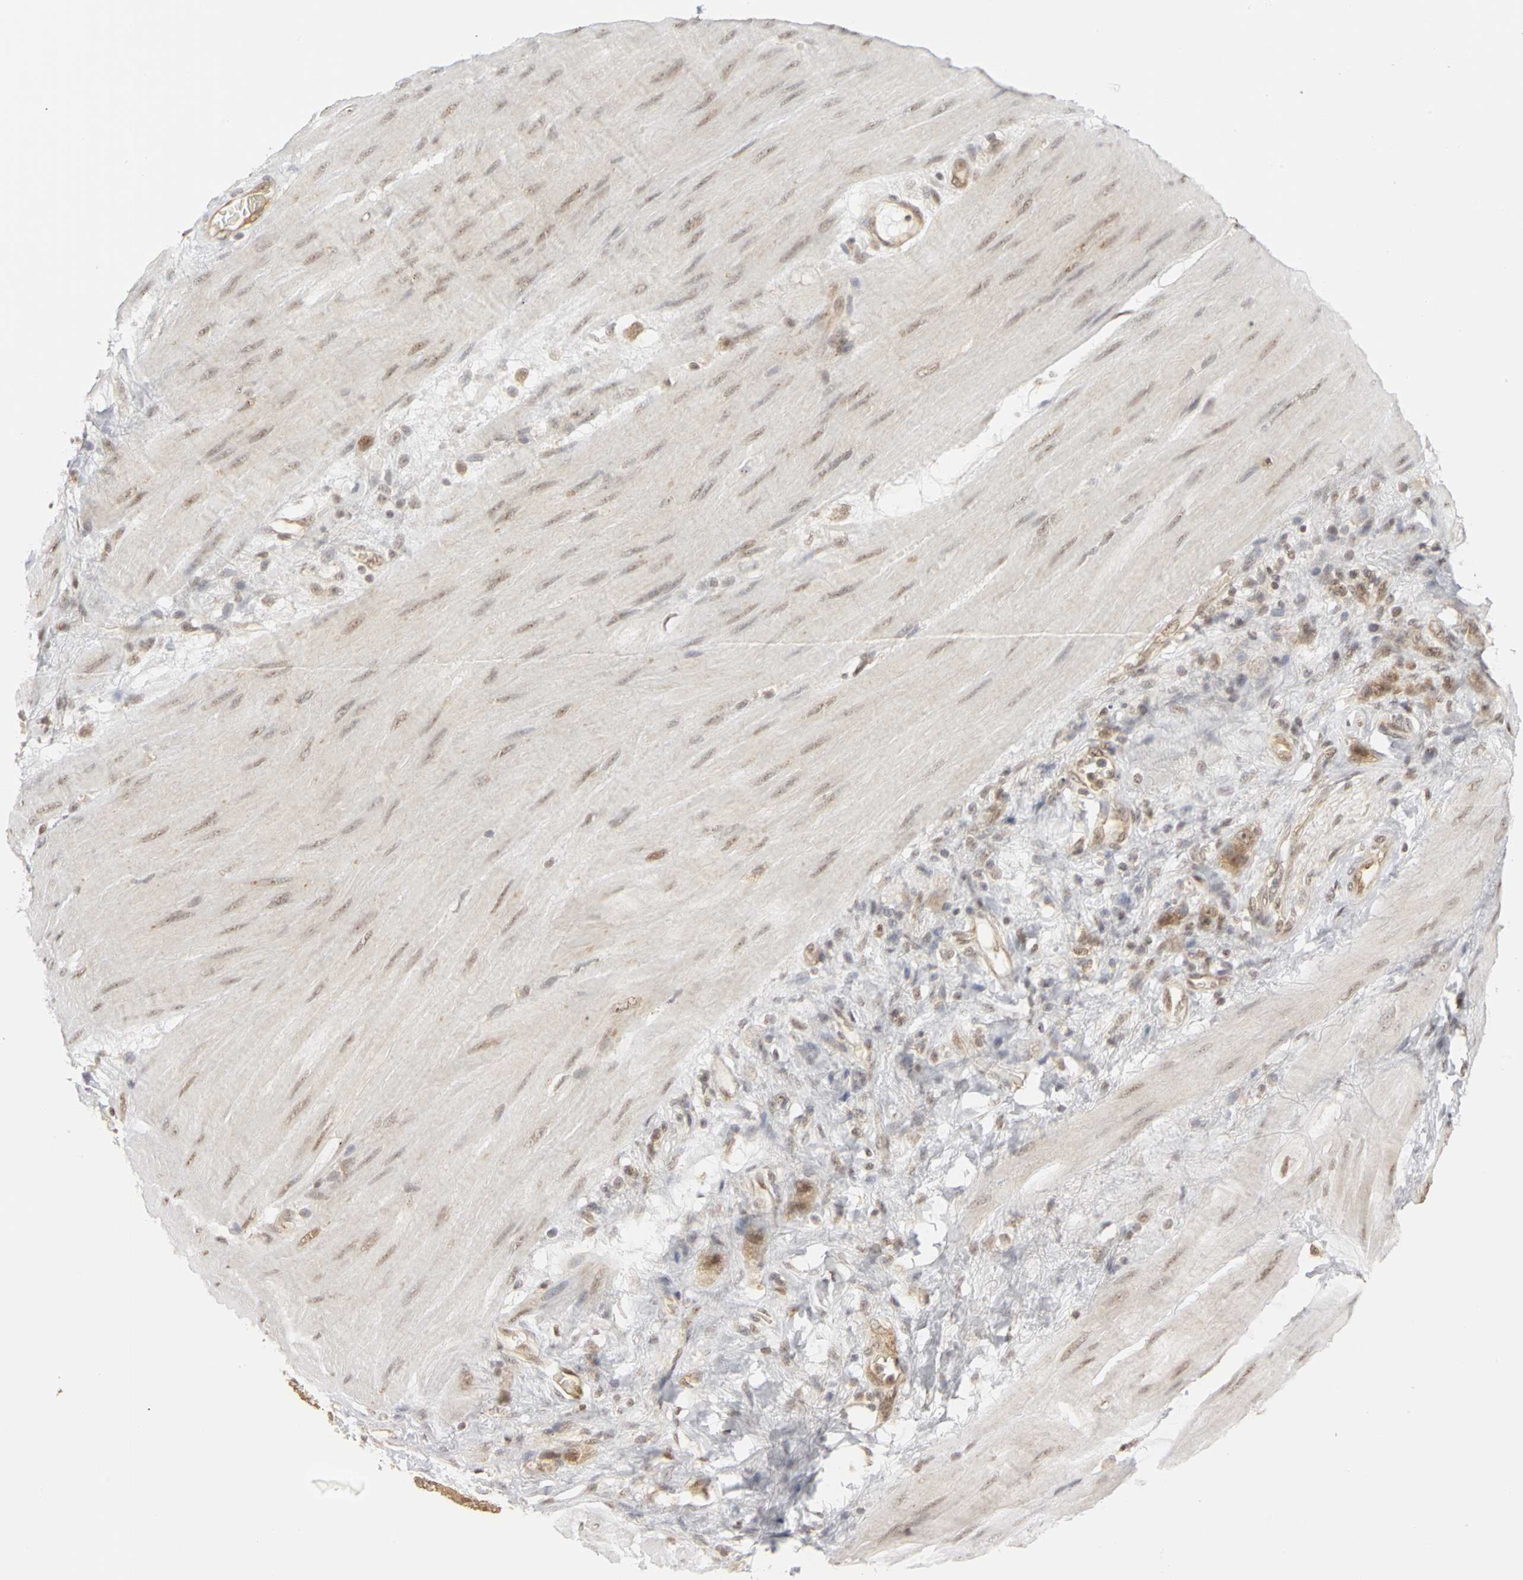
{"staining": {"intensity": "moderate", "quantity": ">75%", "location": "cytoplasmic/membranous,nuclear"}, "tissue": "stomach cancer", "cell_type": "Tumor cells", "image_type": "cancer", "snomed": [{"axis": "morphology", "description": "Adenocarcinoma, NOS"}, {"axis": "topography", "description": "Stomach"}], "caption": "Protein staining of stomach adenocarcinoma tissue exhibits moderate cytoplasmic/membranous and nuclear expression in about >75% of tumor cells. (DAB = brown stain, brightfield microscopy at high magnification).", "gene": "CSNK2B", "patient": {"sex": "male", "age": 82}}